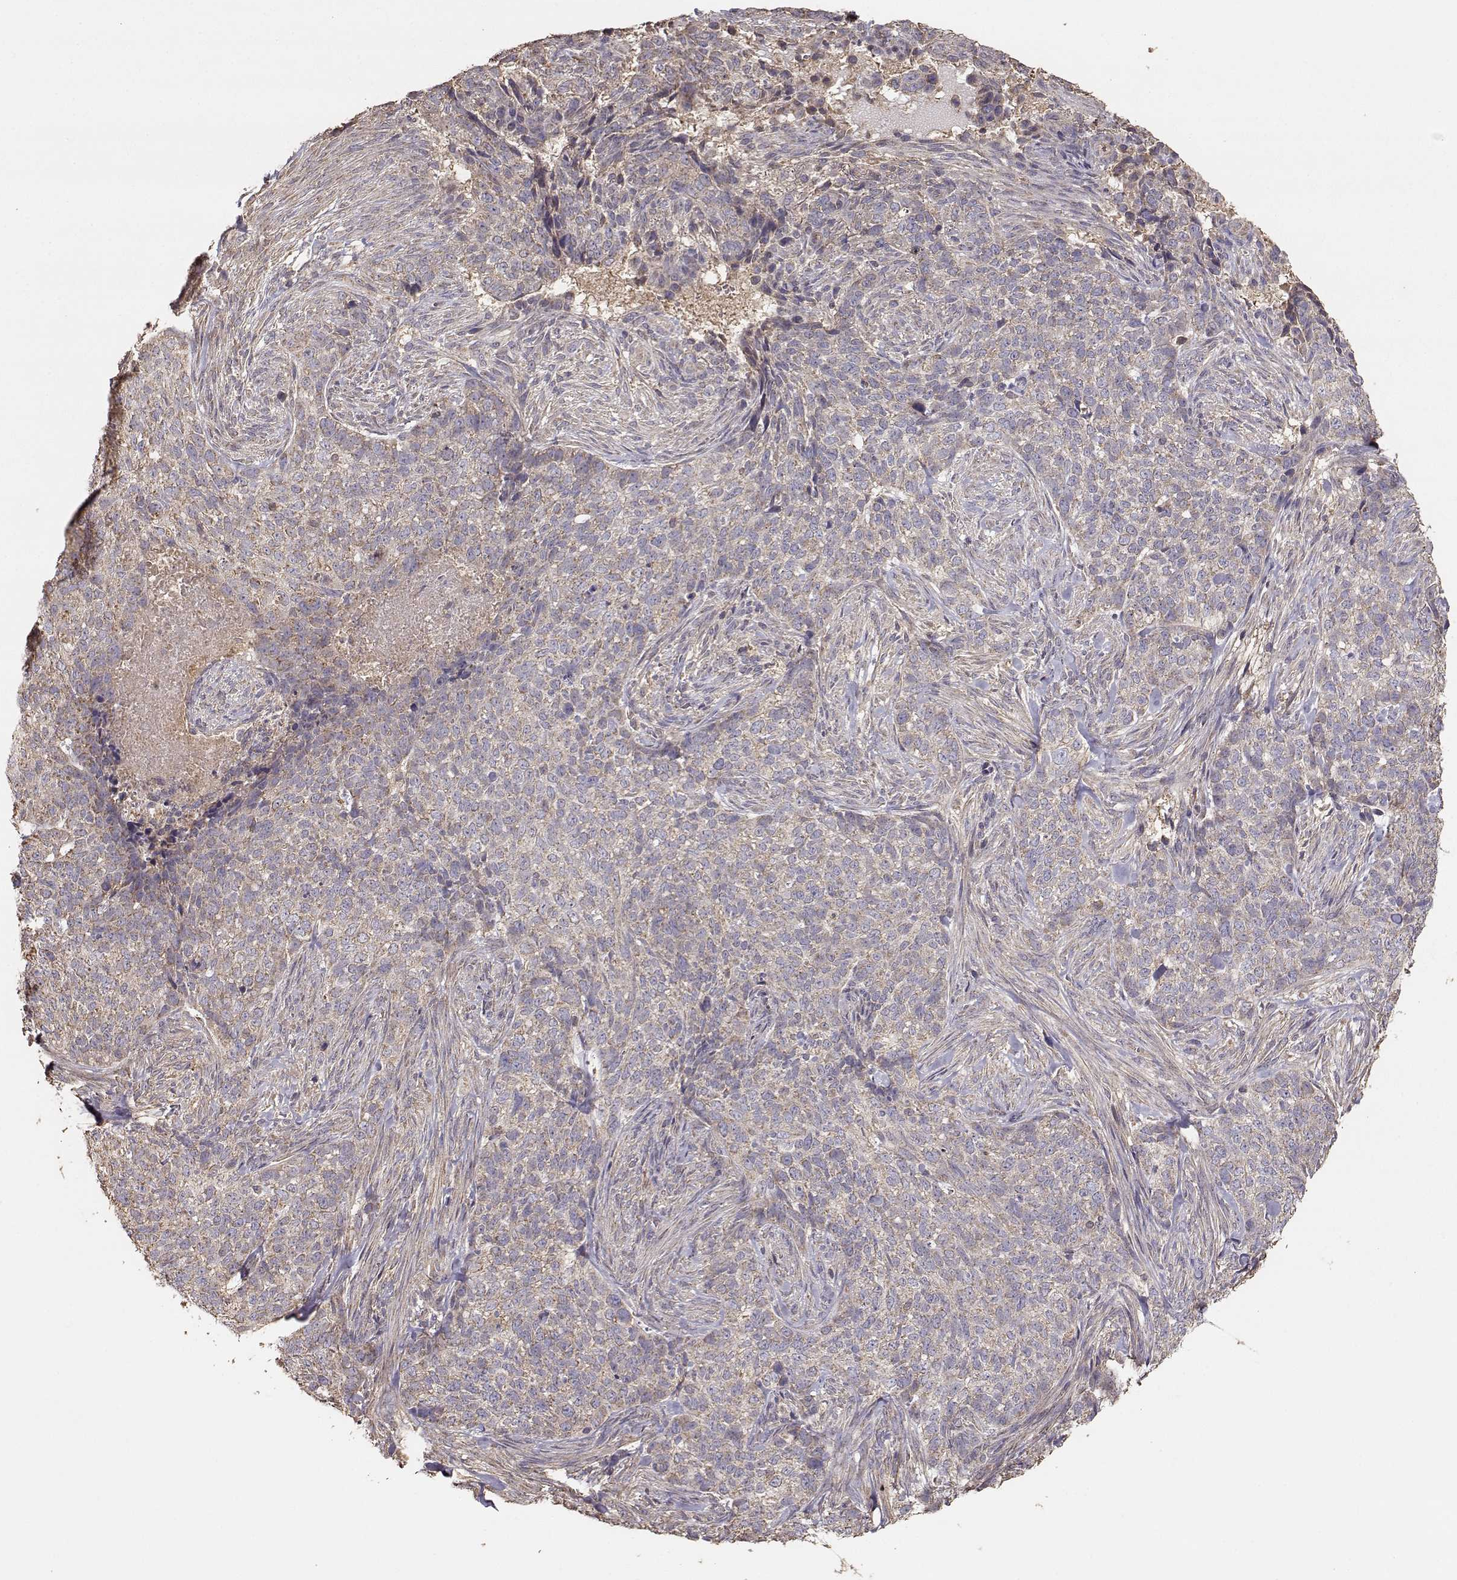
{"staining": {"intensity": "weak", "quantity": ">75%", "location": "cytoplasmic/membranous"}, "tissue": "skin cancer", "cell_type": "Tumor cells", "image_type": "cancer", "snomed": [{"axis": "morphology", "description": "Basal cell carcinoma"}, {"axis": "topography", "description": "Skin"}], "caption": "About >75% of tumor cells in human skin basal cell carcinoma reveal weak cytoplasmic/membranous protein expression as visualized by brown immunohistochemical staining.", "gene": "TARS3", "patient": {"sex": "female", "age": 69}}